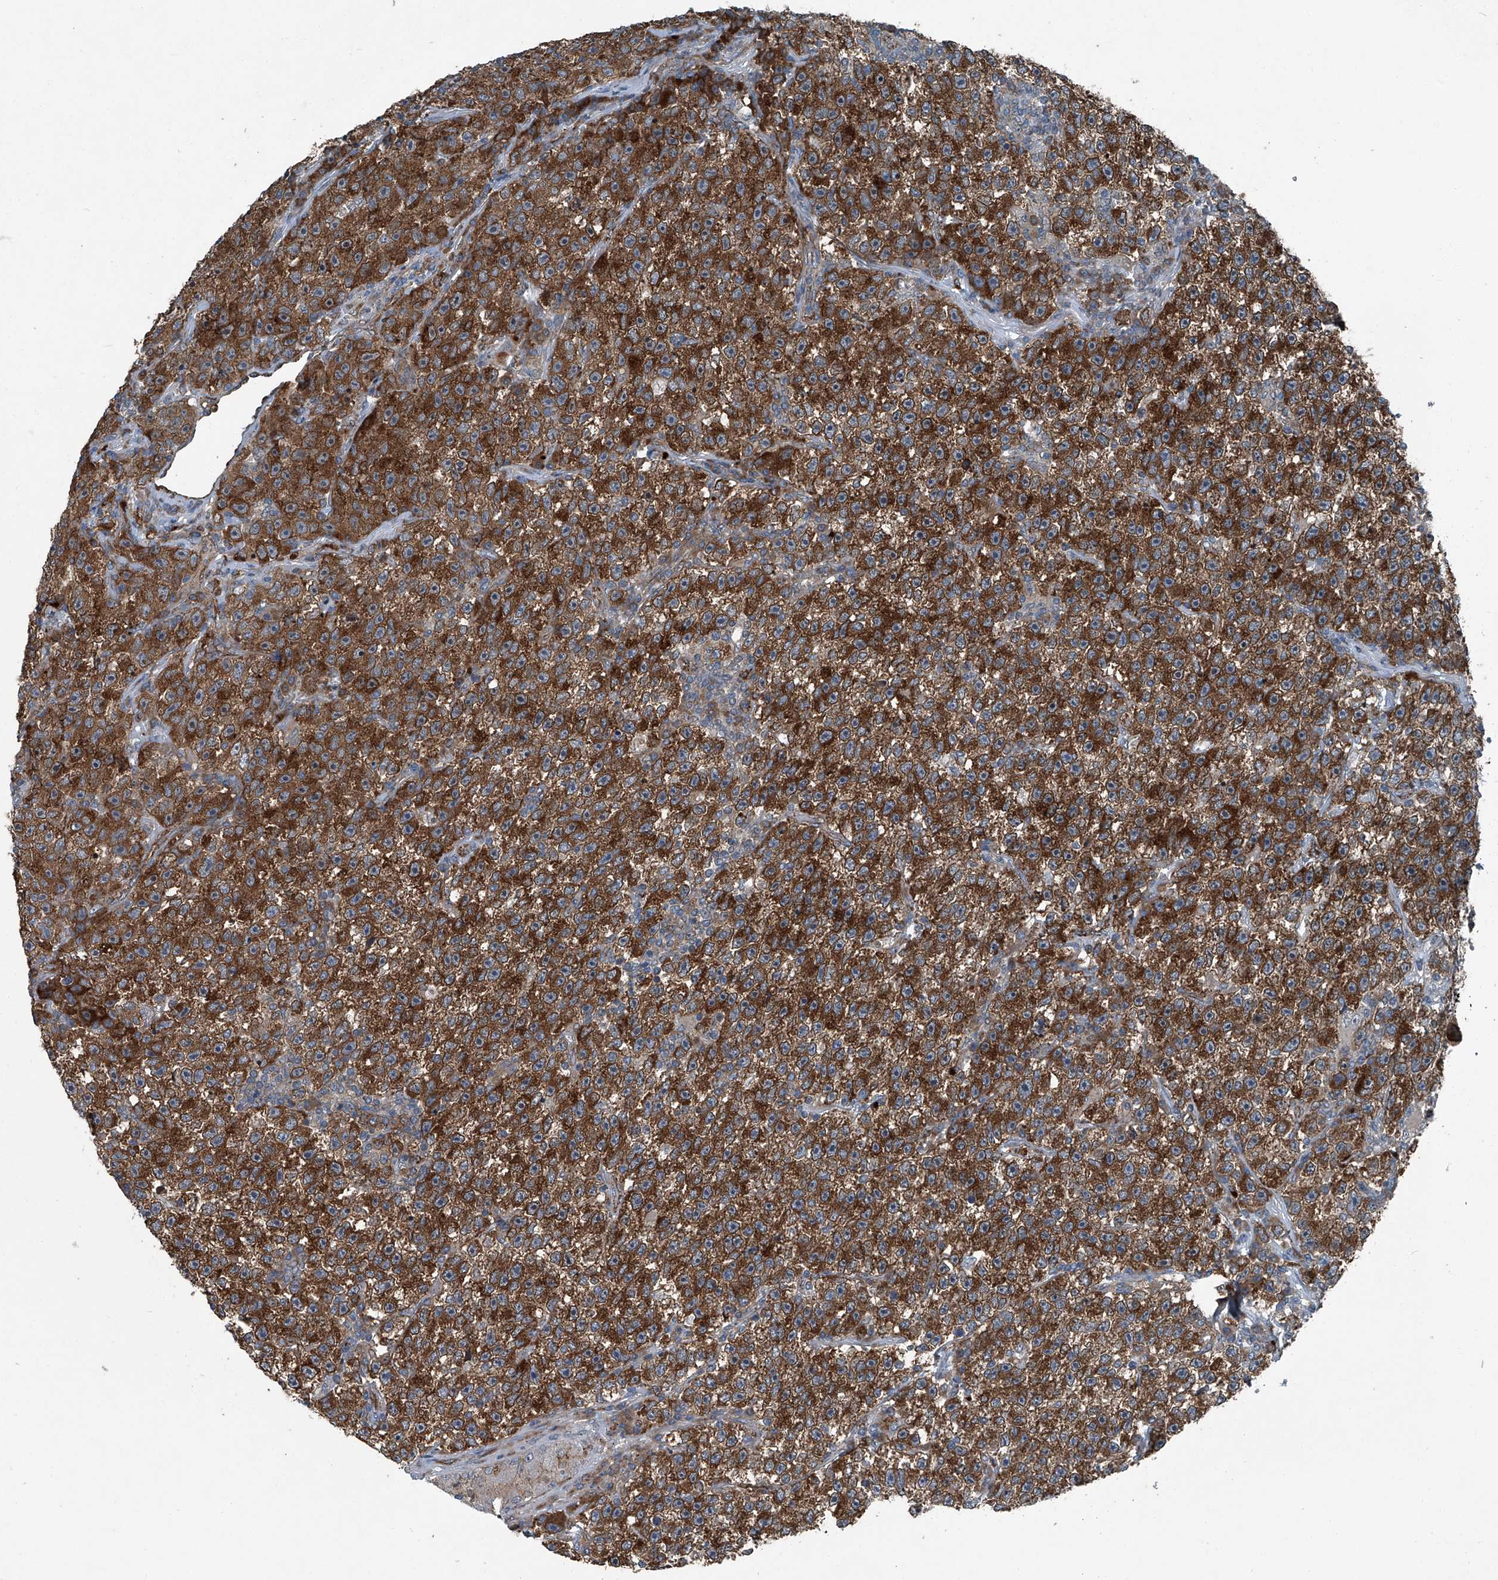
{"staining": {"intensity": "strong", "quantity": ">75%", "location": "cytoplasmic/membranous"}, "tissue": "testis cancer", "cell_type": "Tumor cells", "image_type": "cancer", "snomed": [{"axis": "morphology", "description": "Seminoma, NOS"}, {"axis": "topography", "description": "Testis"}], "caption": "Tumor cells exhibit strong cytoplasmic/membranous positivity in about >75% of cells in seminoma (testis).", "gene": "SENP2", "patient": {"sex": "male", "age": 22}}